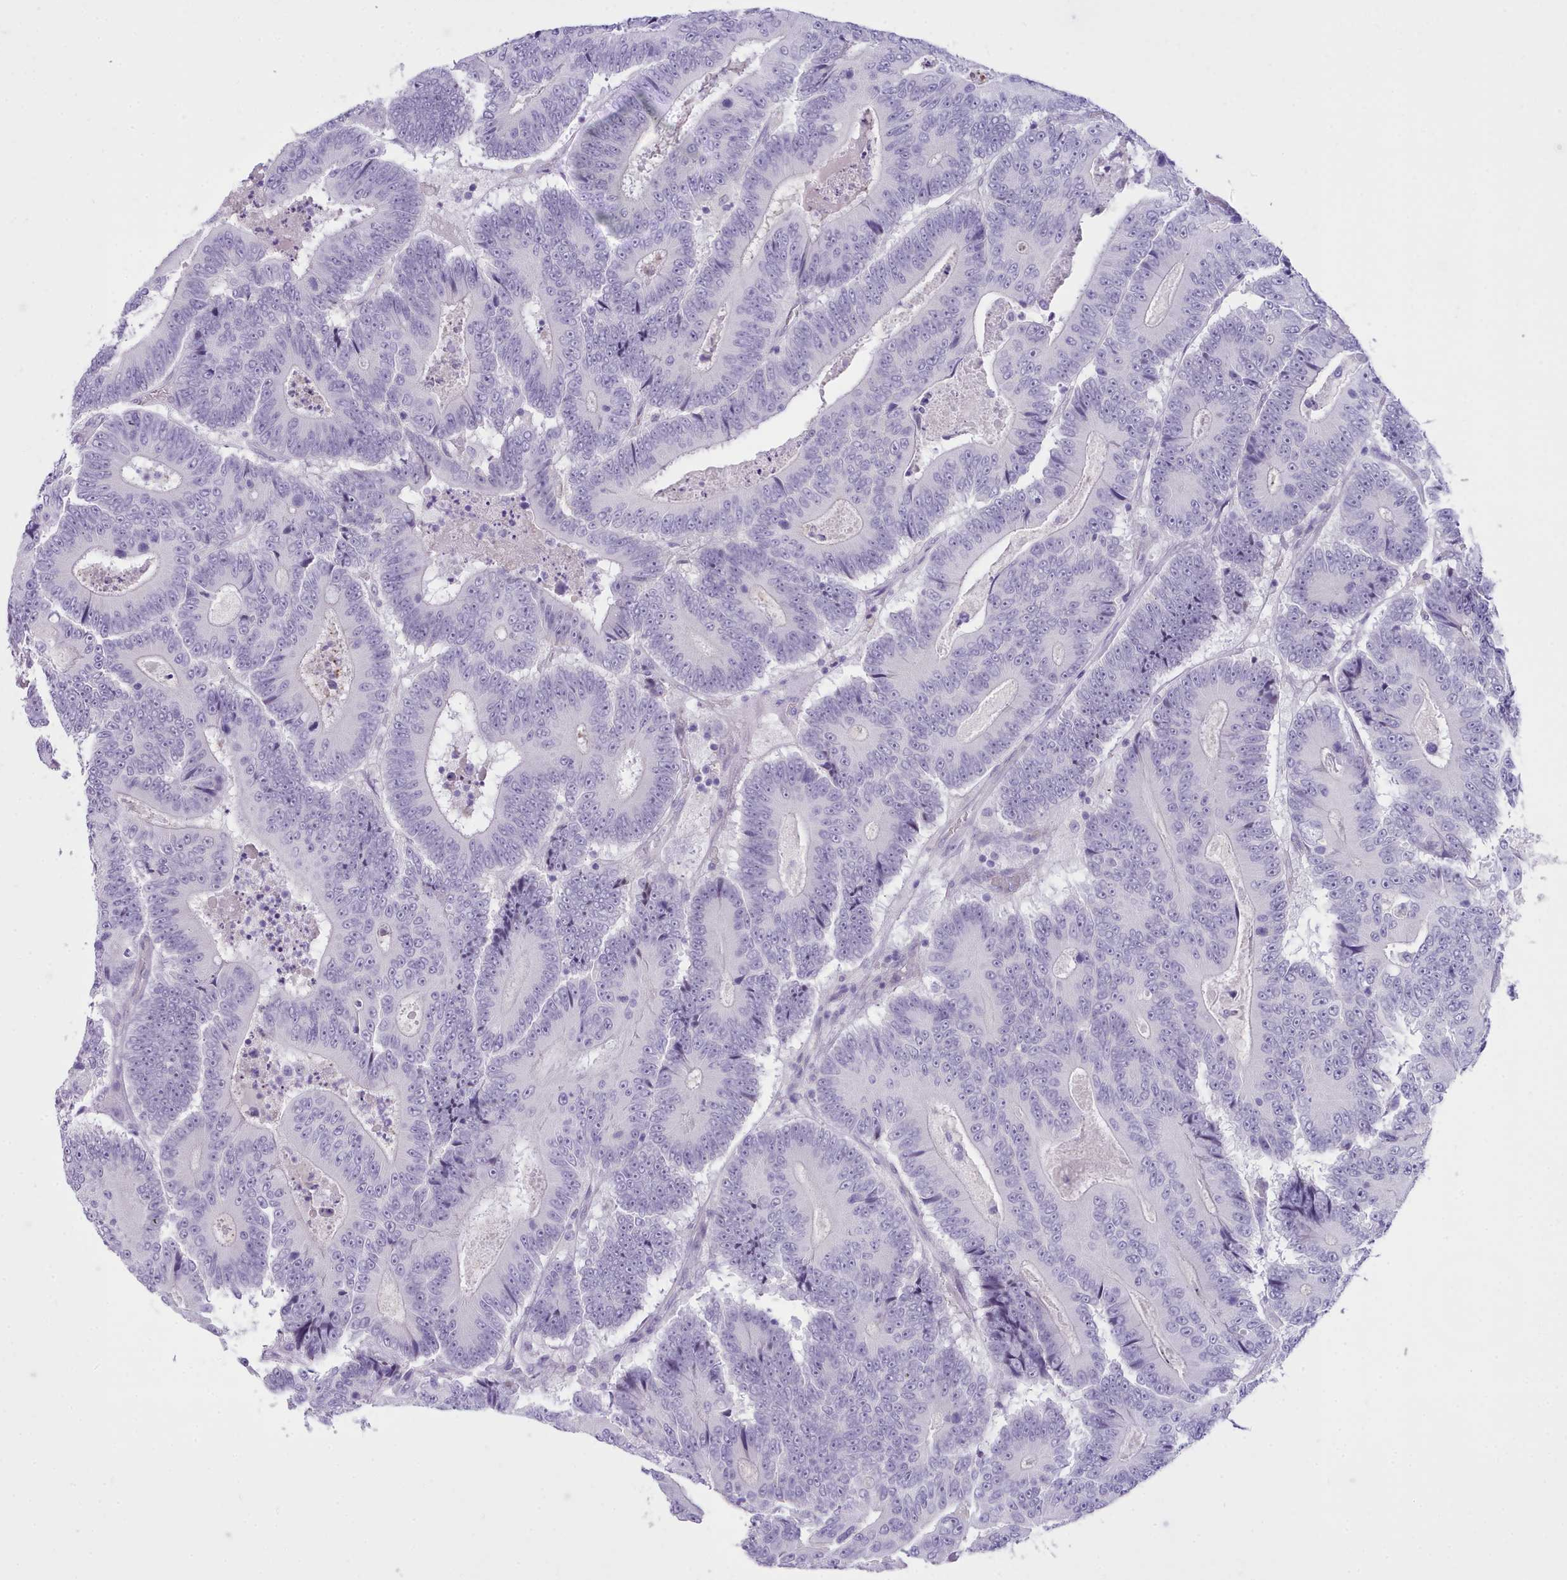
{"staining": {"intensity": "negative", "quantity": "none", "location": "none"}, "tissue": "colorectal cancer", "cell_type": "Tumor cells", "image_type": "cancer", "snomed": [{"axis": "morphology", "description": "Adenocarcinoma, NOS"}, {"axis": "topography", "description": "Colon"}], "caption": "The immunohistochemistry (IHC) image has no significant positivity in tumor cells of adenocarcinoma (colorectal) tissue. (DAB IHC with hematoxylin counter stain).", "gene": "LRRC37A", "patient": {"sex": "male", "age": 83}}